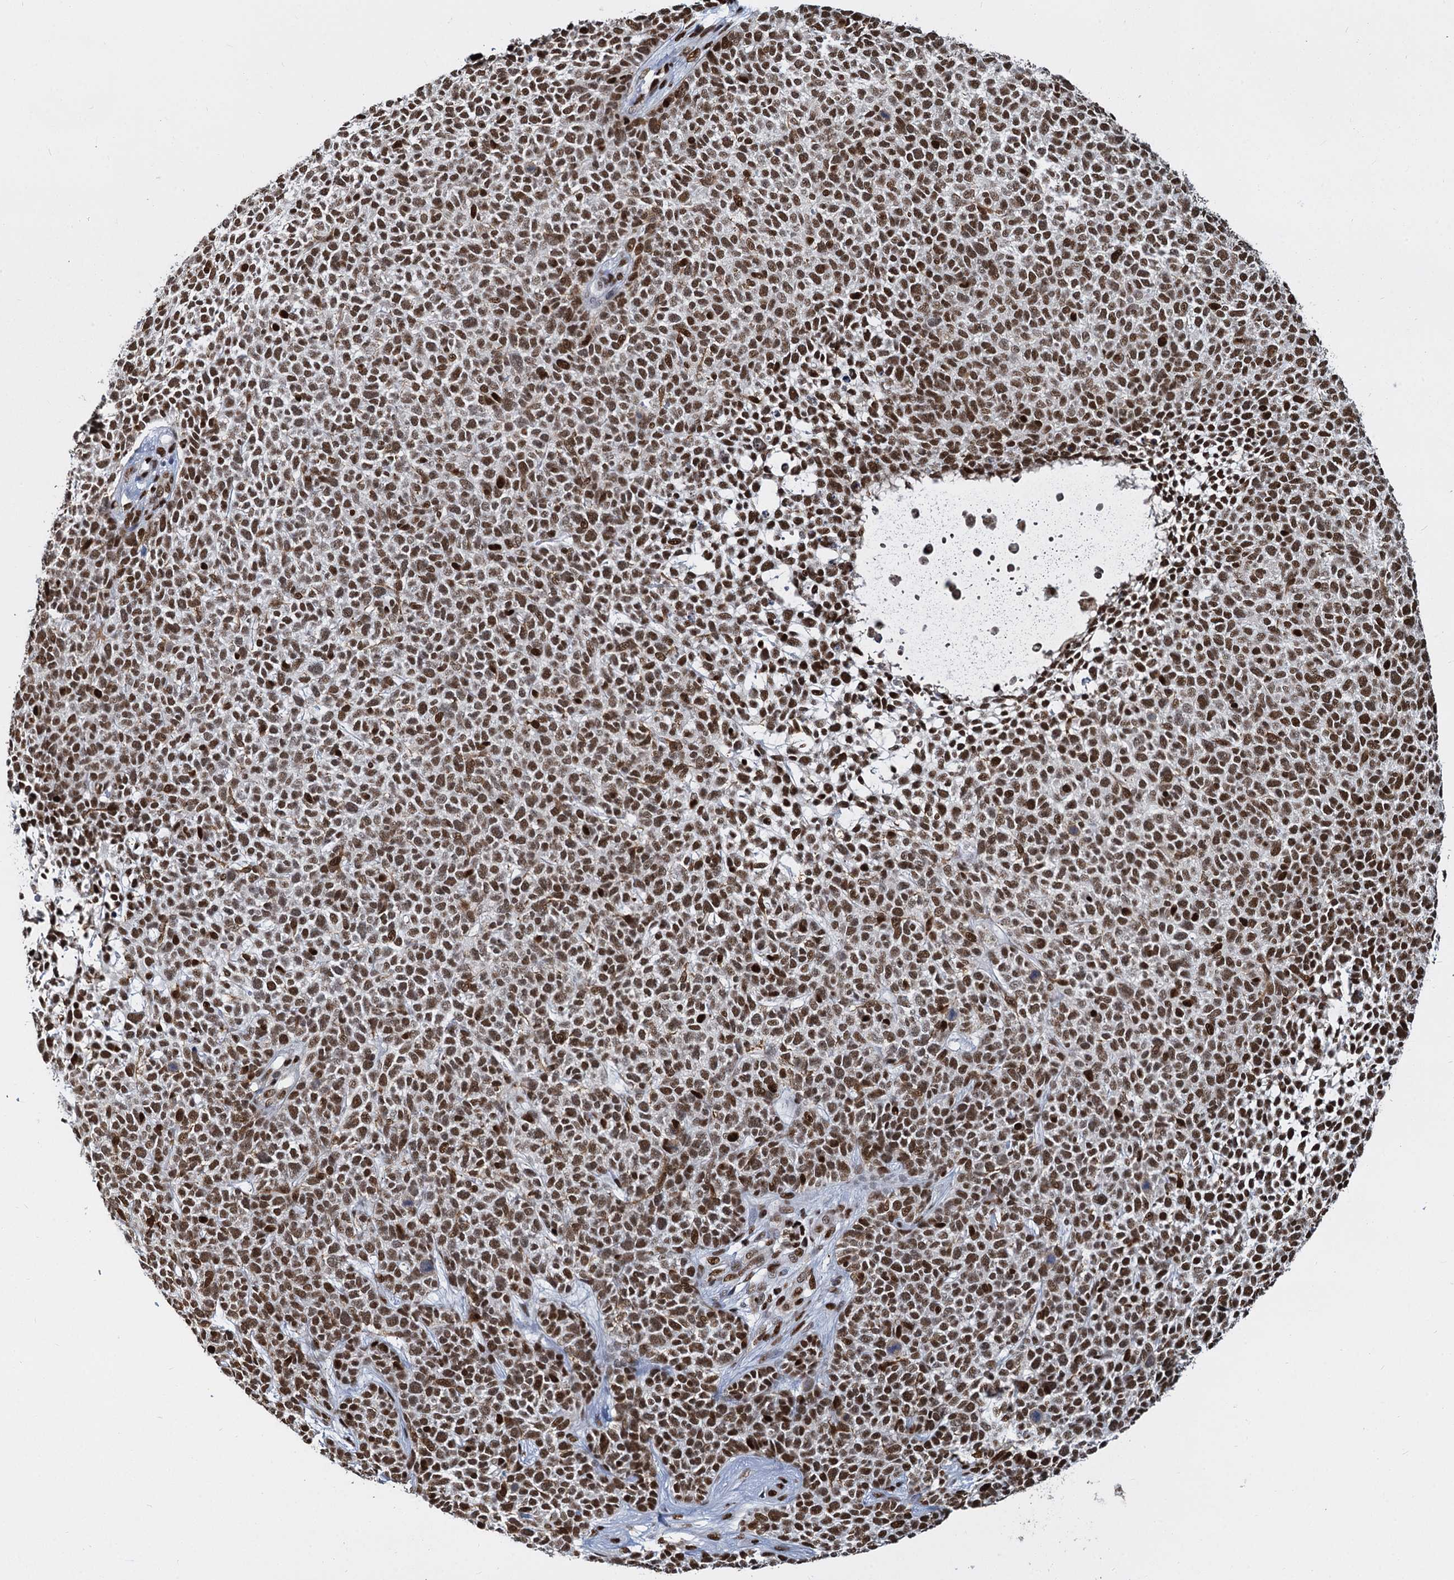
{"staining": {"intensity": "strong", "quantity": ">75%", "location": "nuclear"}, "tissue": "skin cancer", "cell_type": "Tumor cells", "image_type": "cancer", "snomed": [{"axis": "morphology", "description": "Basal cell carcinoma"}, {"axis": "topography", "description": "Skin"}], "caption": "The photomicrograph displays immunohistochemical staining of skin cancer (basal cell carcinoma). There is strong nuclear expression is identified in about >75% of tumor cells.", "gene": "DCPS", "patient": {"sex": "female", "age": 84}}